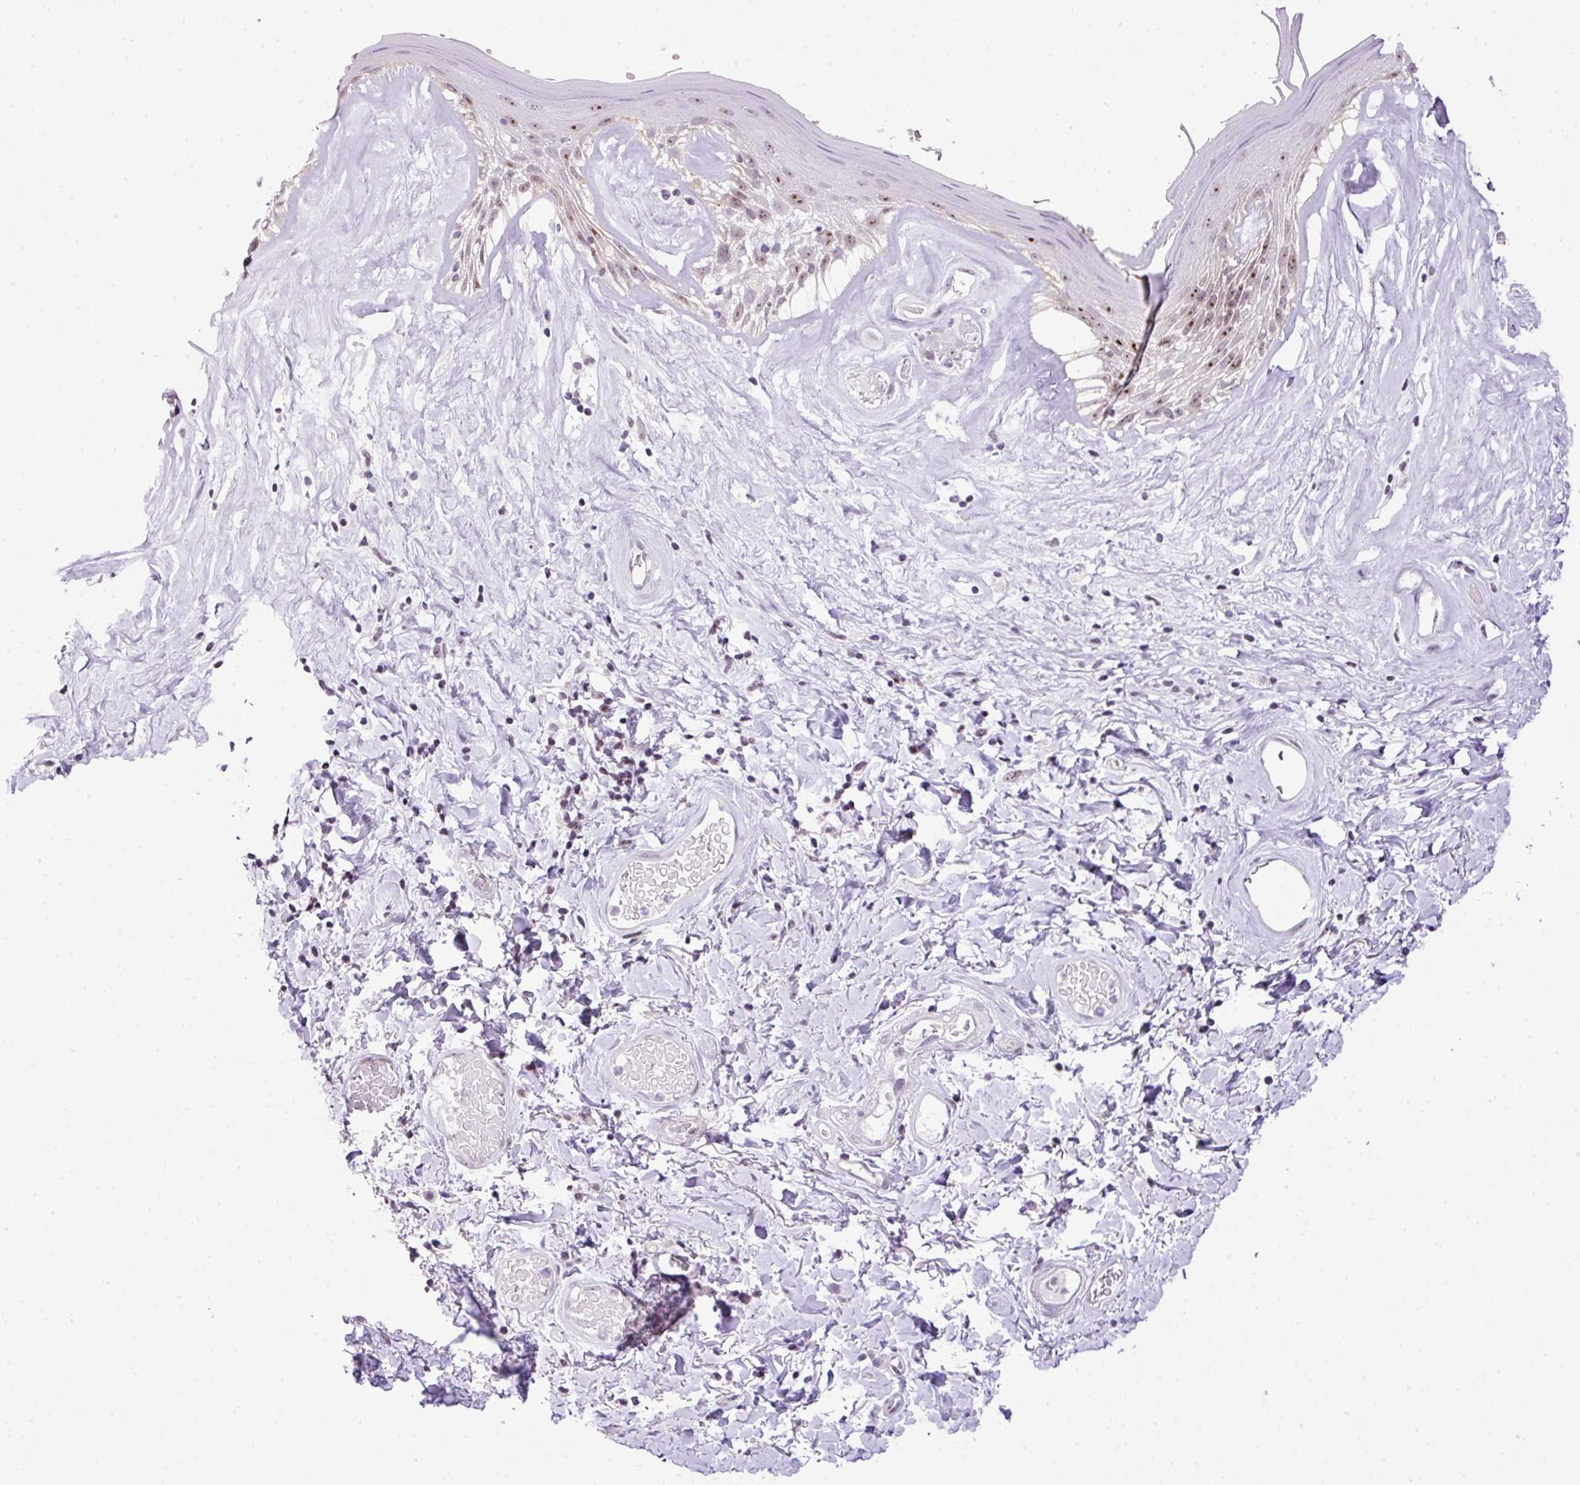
{"staining": {"intensity": "moderate", "quantity": "25%-75%", "location": "cytoplasmic/membranous,nuclear"}, "tissue": "skin", "cell_type": "Epidermal cells", "image_type": "normal", "snomed": [{"axis": "morphology", "description": "Normal tissue, NOS"}, {"axis": "morphology", "description": "Inflammation, NOS"}, {"axis": "topography", "description": "Vulva"}], "caption": "An IHC micrograph of normal tissue is shown. Protein staining in brown labels moderate cytoplasmic/membranous,nuclear positivity in skin within epidermal cells.", "gene": "CCDC137", "patient": {"sex": "female", "age": 86}}